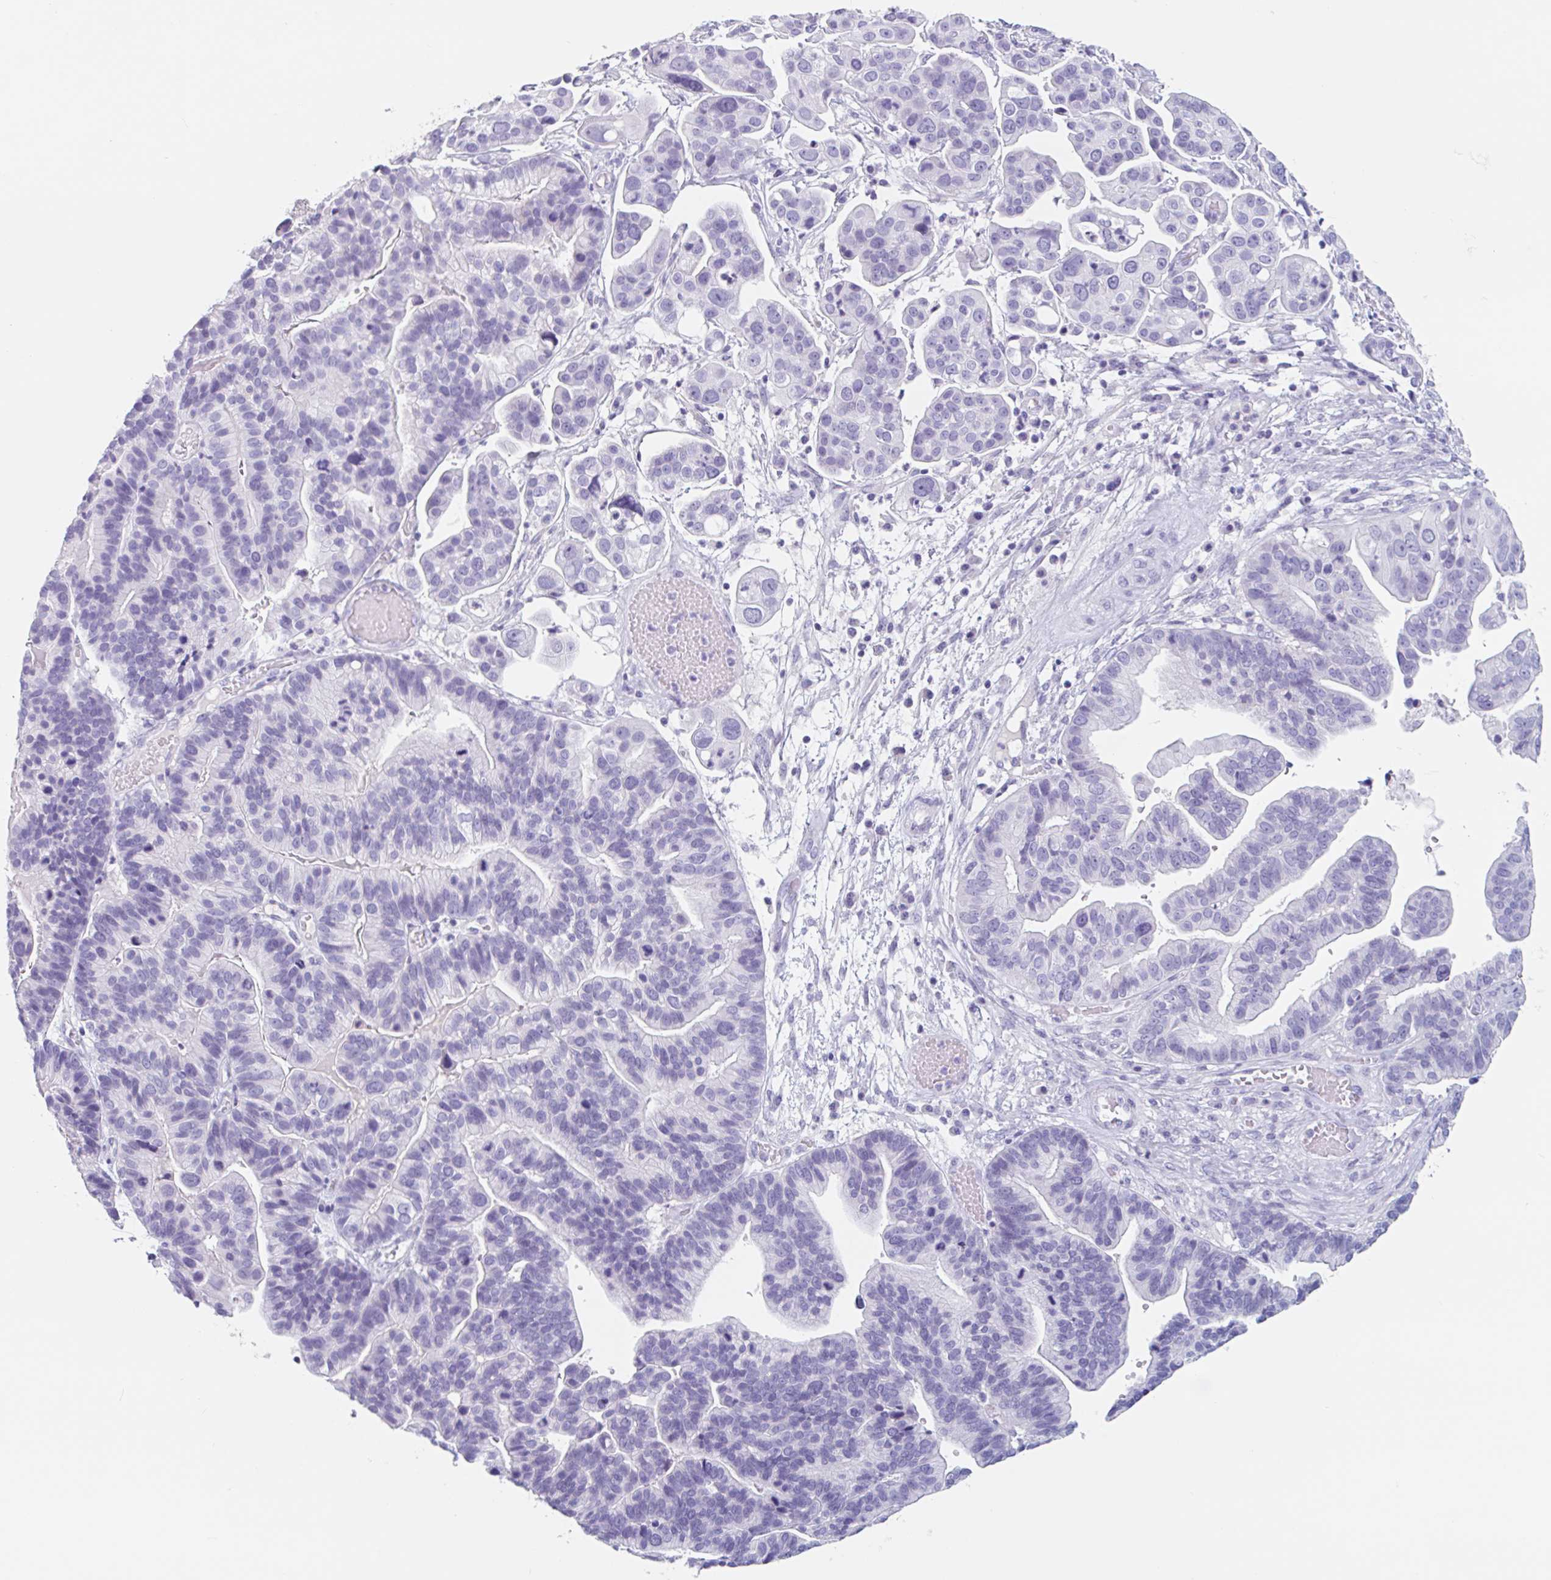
{"staining": {"intensity": "negative", "quantity": "none", "location": "none"}, "tissue": "ovarian cancer", "cell_type": "Tumor cells", "image_type": "cancer", "snomed": [{"axis": "morphology", "description": "Cystadenocarcinoma, serous, NOS"}, {"axis": "topography", "description": "Ovary"}], "caption": "Tumor cells show no significant positivity in serous cystadenocarcinoma (ovarian).", "gene": "EMC4", "patient": {"sex": "female", "age": 56}}